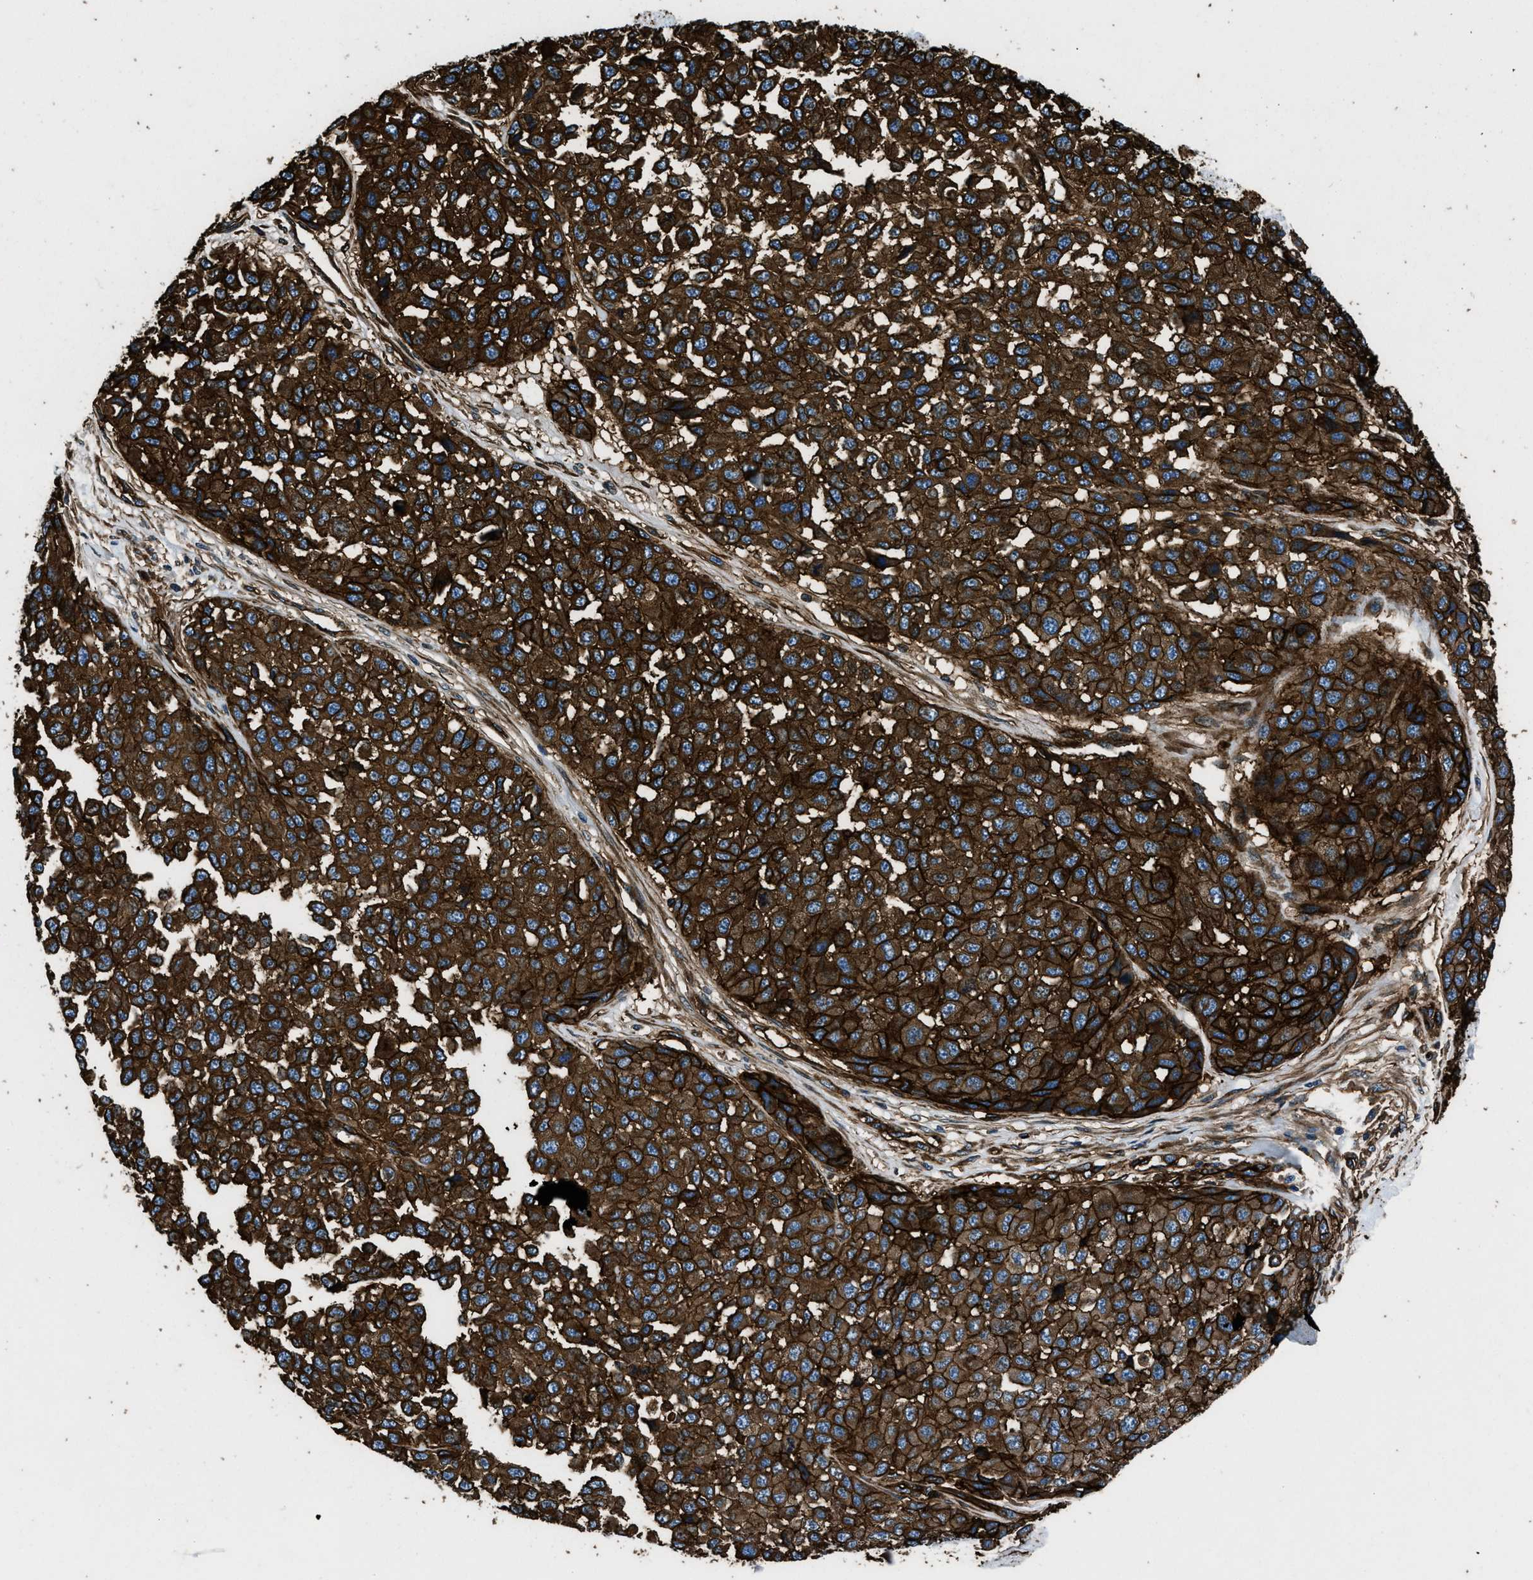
{"staining": {"intensity": "strong", "quantity": ">75%", "location": "cytoplasmic/membranous"}, "tissue": "melanoma", "cell_type": "Tumor cells", "image_type": "cancer", "snomed": [{"axis": "morphology", "description": "Normal tissue, NOS"}, {"axis": "morphology", "description": "Malignant melanoma, NOS"}, {"axis": "topography", "description": "Skin"}], "caption": "Brown immunohistochemical staining in malignant melanoma exhibits strong cytoplasmic/membranous staining in approximately >75% of tumor cells. (DAB (3,3'-diaminobenzidine) IHC, brown staining for protein, blue staining for nuclei).", "gene": "CD276", "patient": {"sex": "male", "age": 62}}